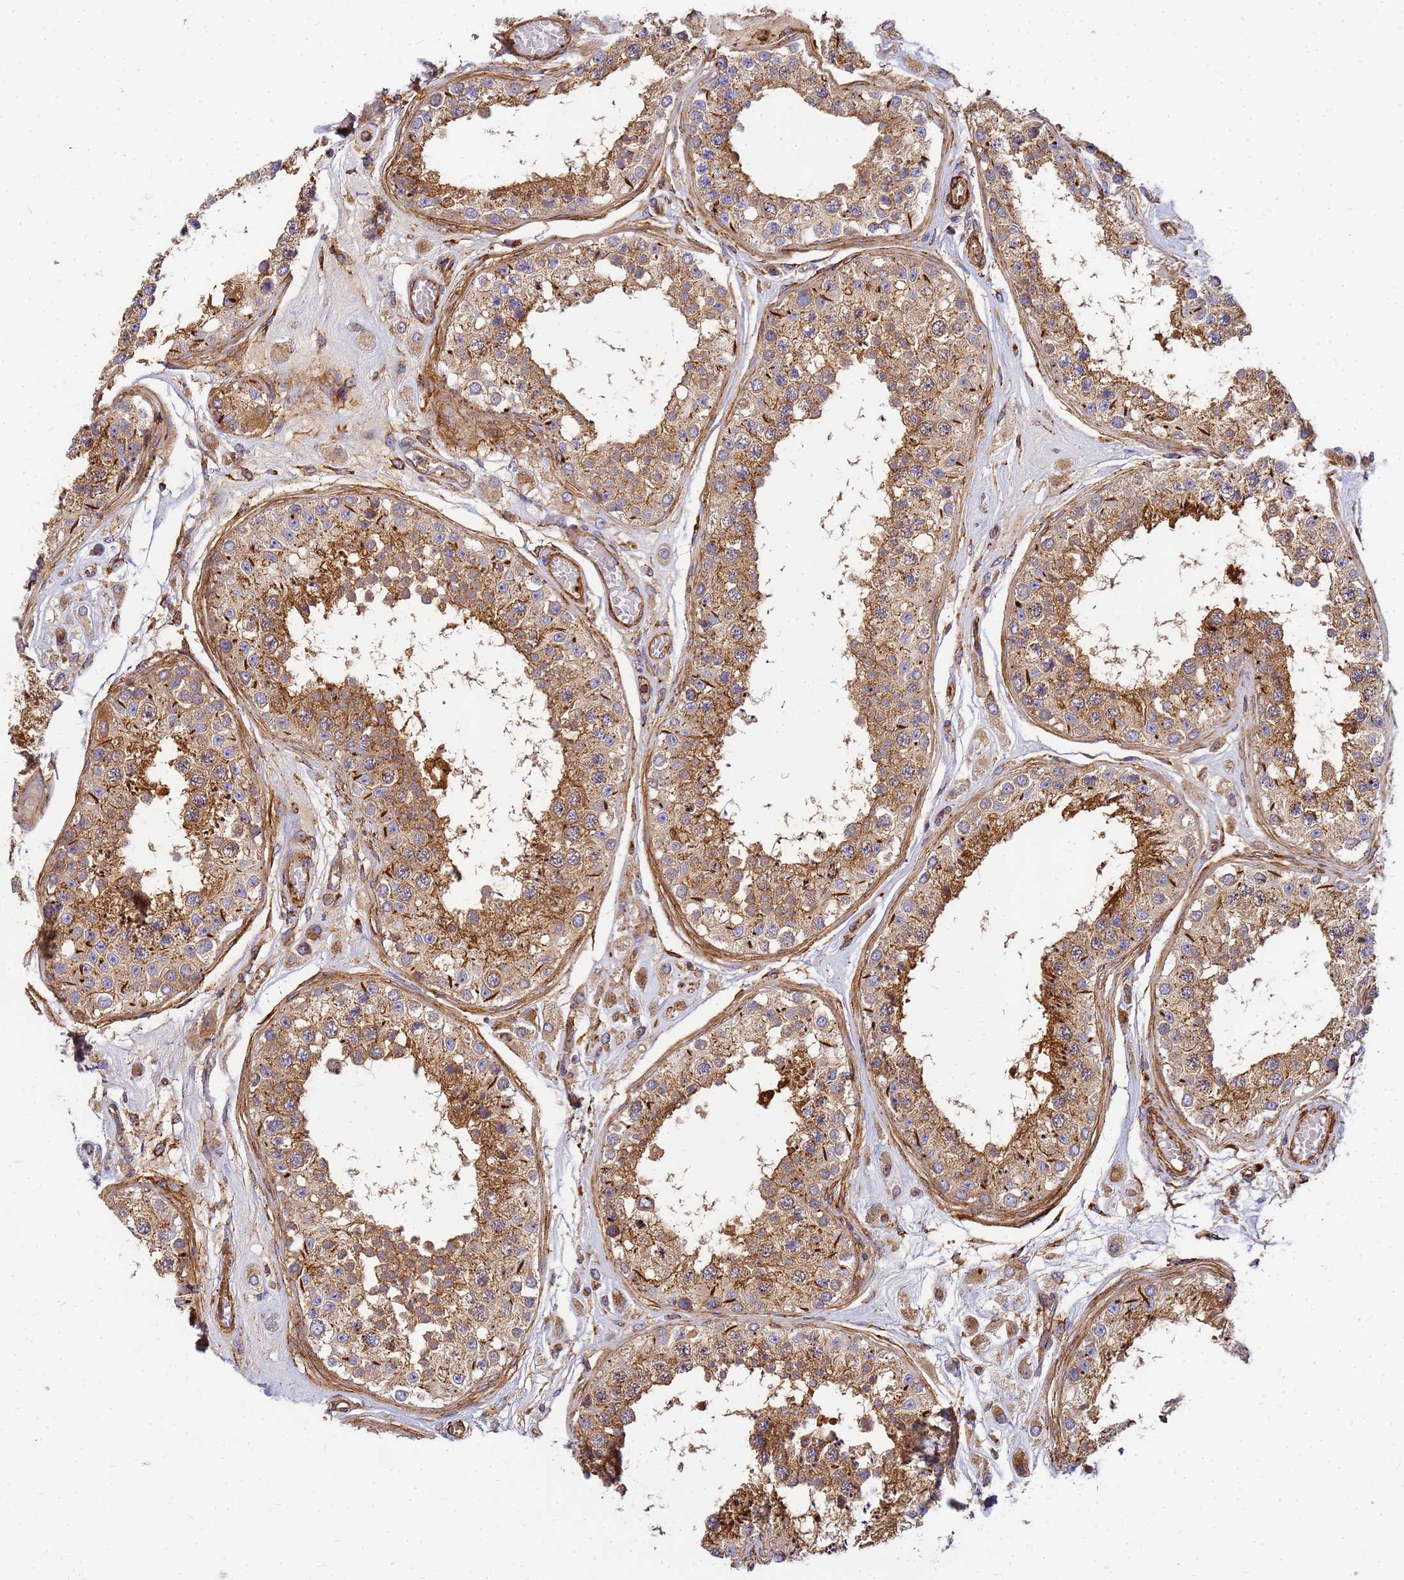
{"staining": {"intensity": "strong", "quantity": ">75%", "location": "cytoplasmic/membranous"}, "tissue": "testis", "cell_type": "Cells in seminiferous ducts", "image_type": "normal", "snomed": [{"axis": "morphology", "description": "Normal tissue, NOS"}, {"axis": "topography", "description": "Testis"}], "caption": "Immunohistochemical staining of benign human testis exhibits high levels of strong cytoplasmic/membranous staining in approximately >75% of cells in seminiferous ducts.", "gene": "C2CD5", "patient": {"sex": "male", "age": 25}}